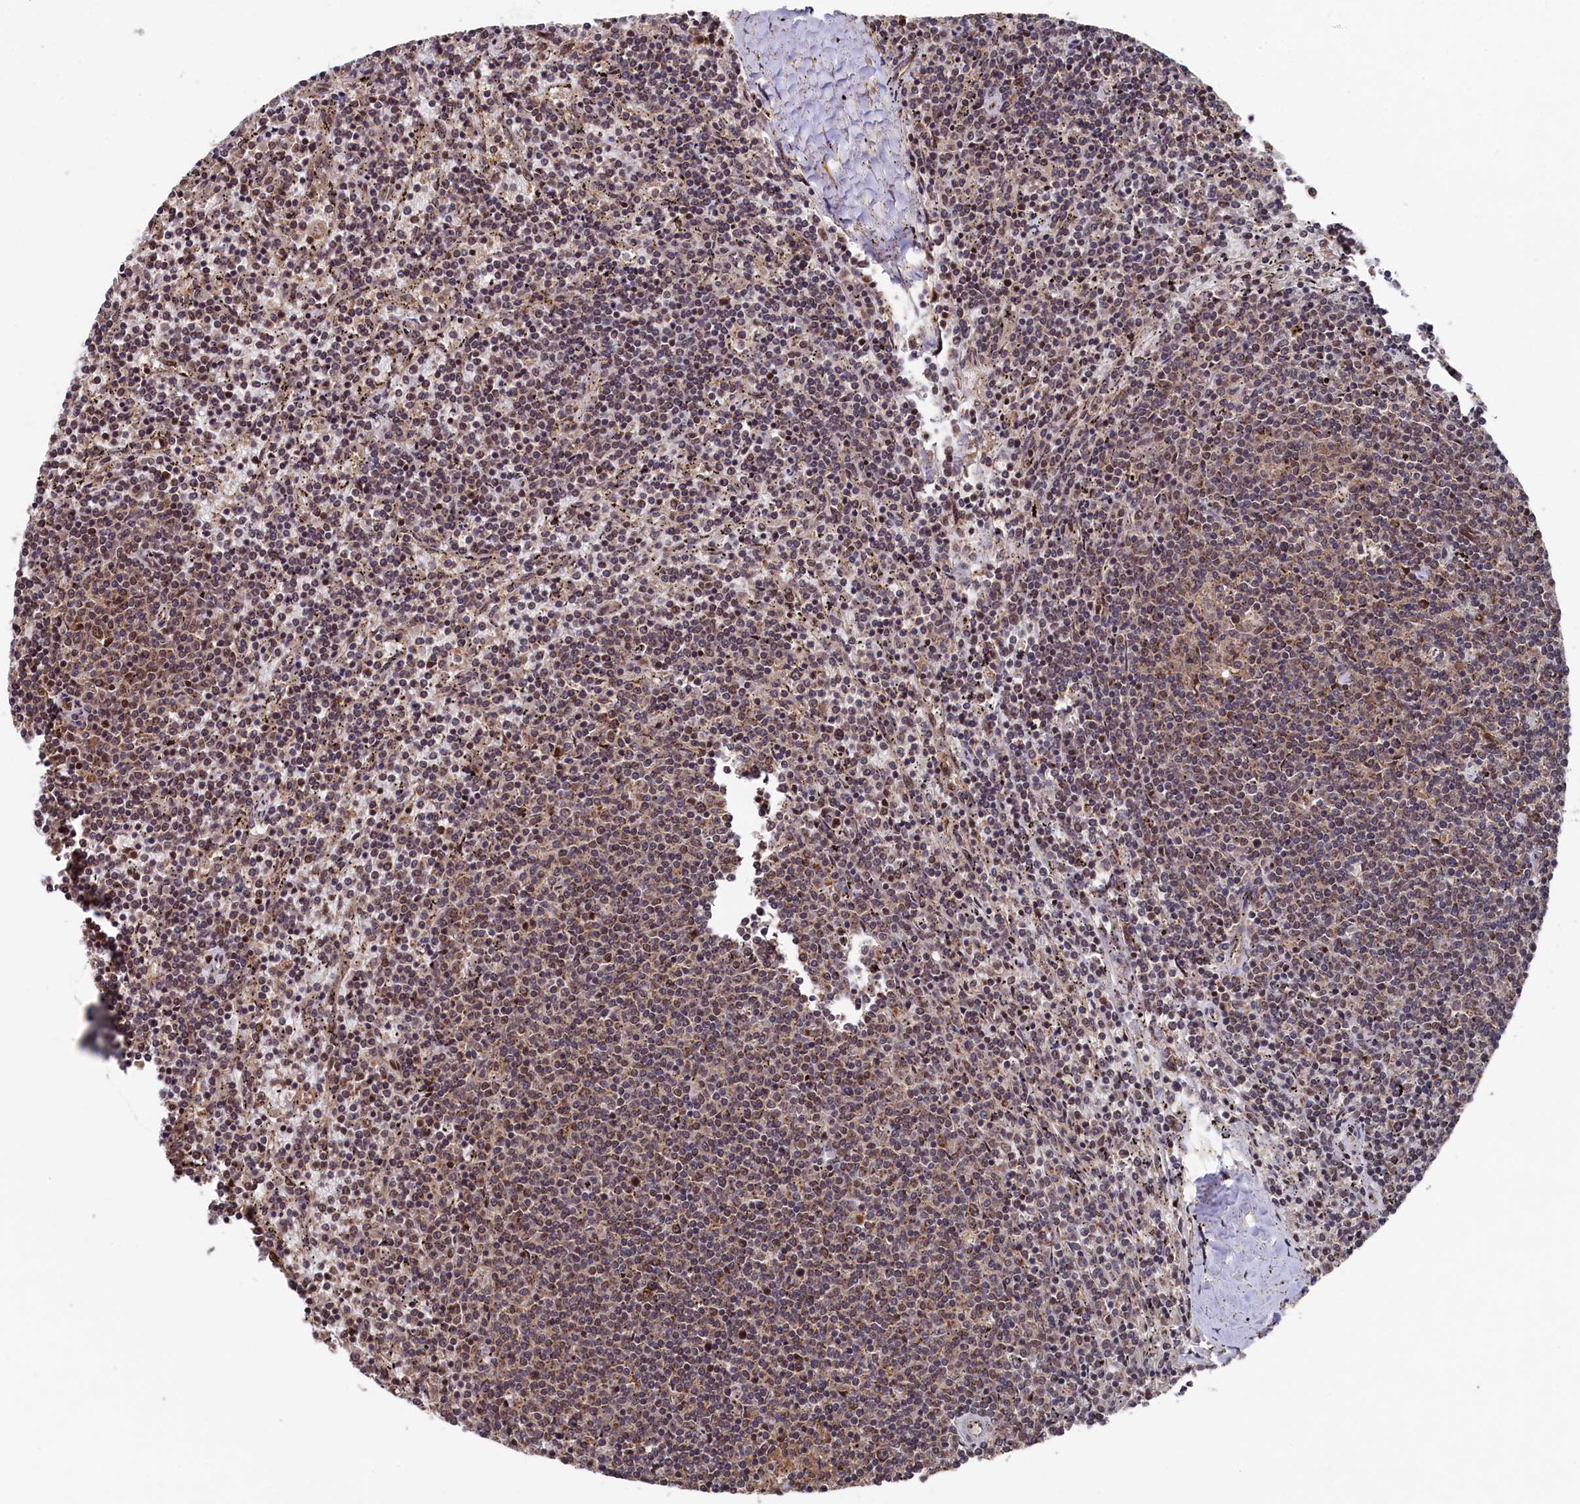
{"staining": {"intensity": "moderate", "quantity": ">75%", "location": "cytoplasmic/membranous"}, "tissue": "lymphoma", "cell_type": "Tumor cells", "image_type": "cancer", "snomed": [{"axis": "morphology", "description": "Malignant lymphoma, non-Hodgkin's type, Low grade"}, {"axis": "topography", "description": "Spleen"}], "caption": "Human lymphoma stained for a protein (brown) exhibits moderate cytoplasmic/membranous positive expression in approximately >75% of tumor cells.", "gene": "CLPX", "patient": {"sex": "female", "age": 50}}